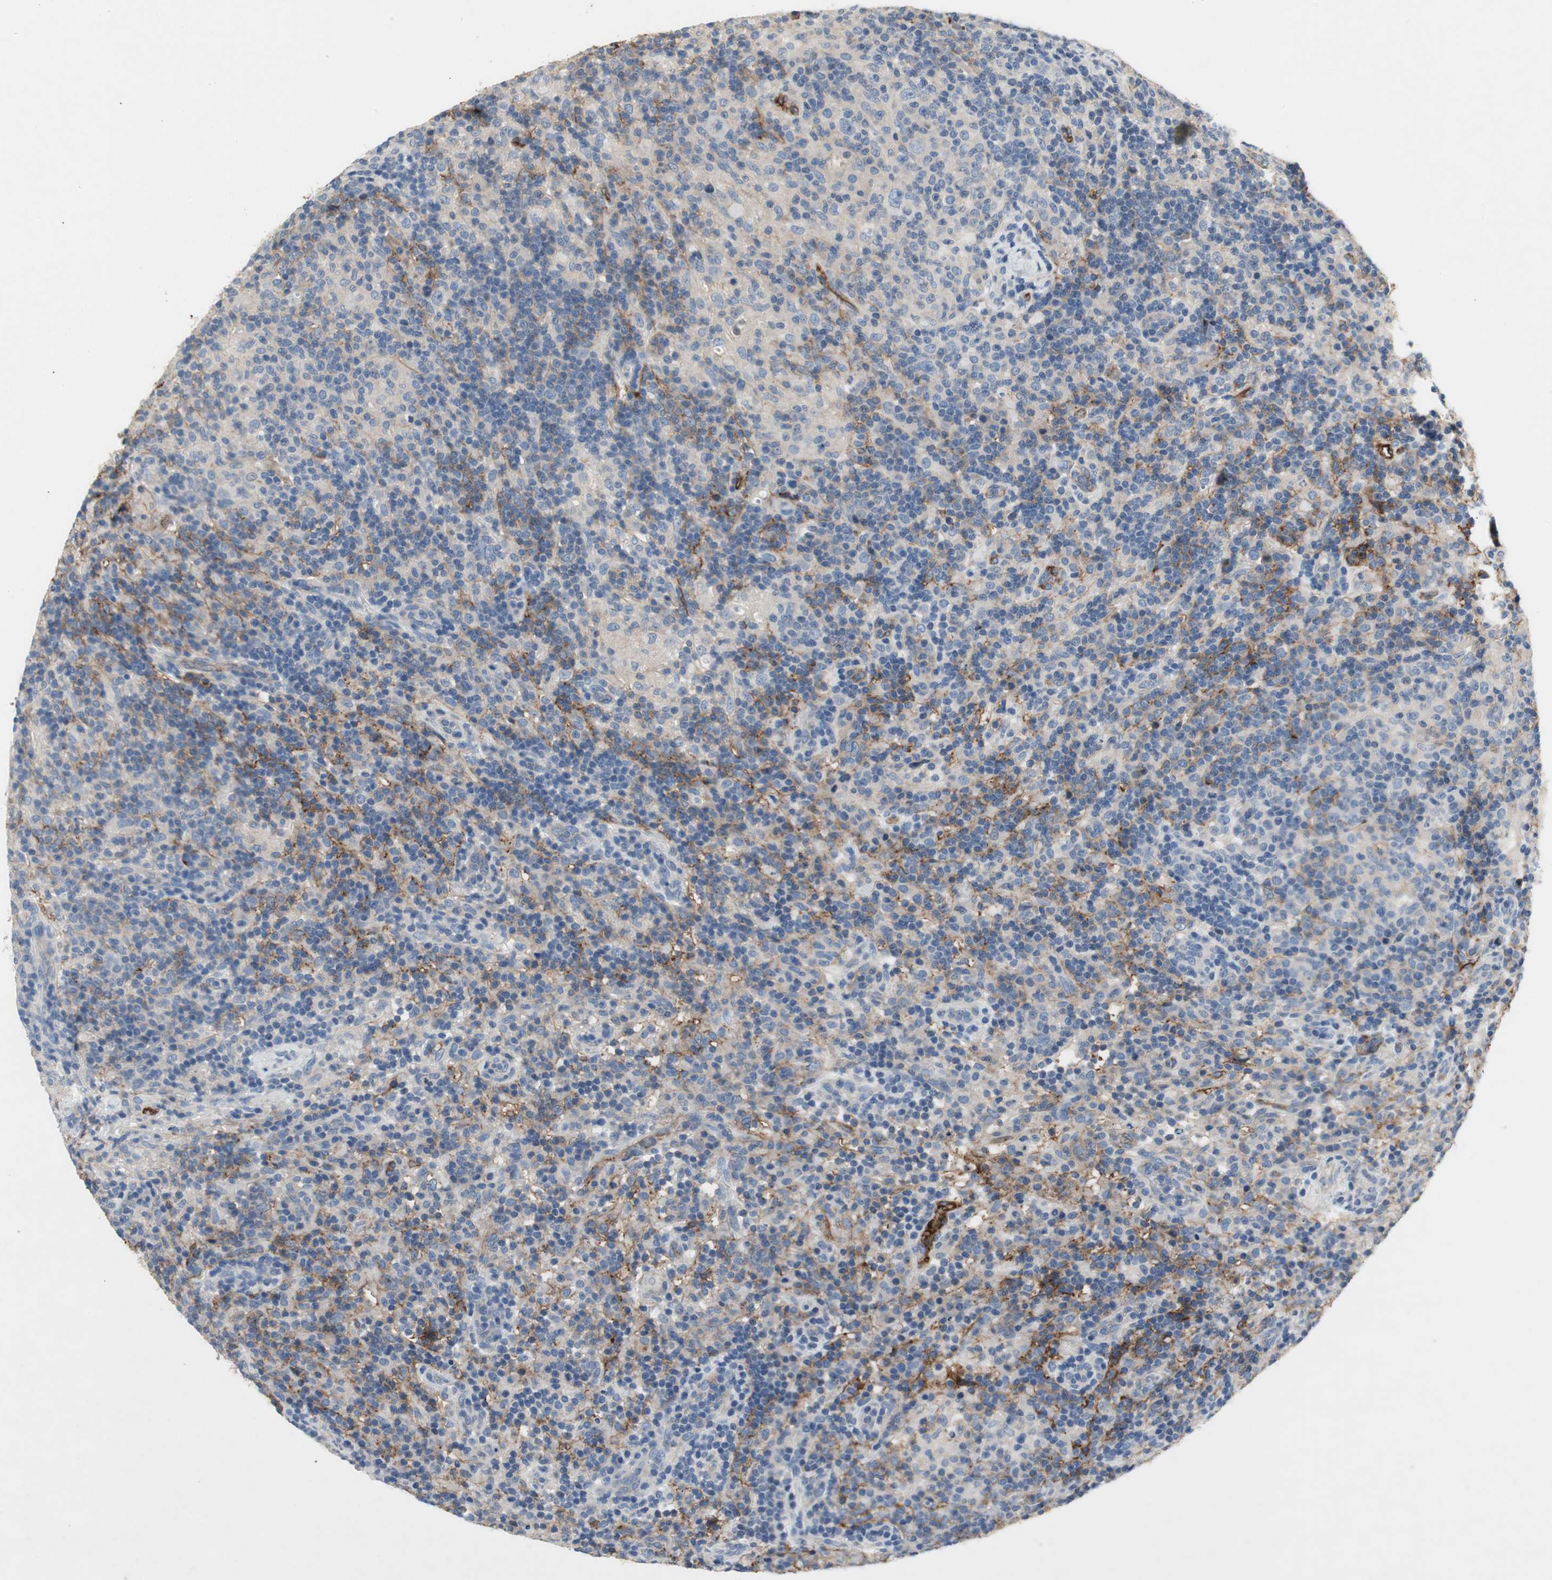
{"staining": {"intensity": "negative", "quantity": "none", "location": "none"}, "tissue": "lymphoma", "cell_type": "Tumor cells", "image_type": "cancer", "snomed": [{"axis": "morphology", "description": "Hodgkin's disease, NOS"}, {"axis": "topography", "description": "Lymph node"}], "caption": "Immunohistochemistry histopathology image of neoplastic tissue: Hodgkin's disease stained with DAB demonstrates no significant protein expression in tumor cells.", "gene": "ALPL", "patient": {"sex": "male", "age": 70}}